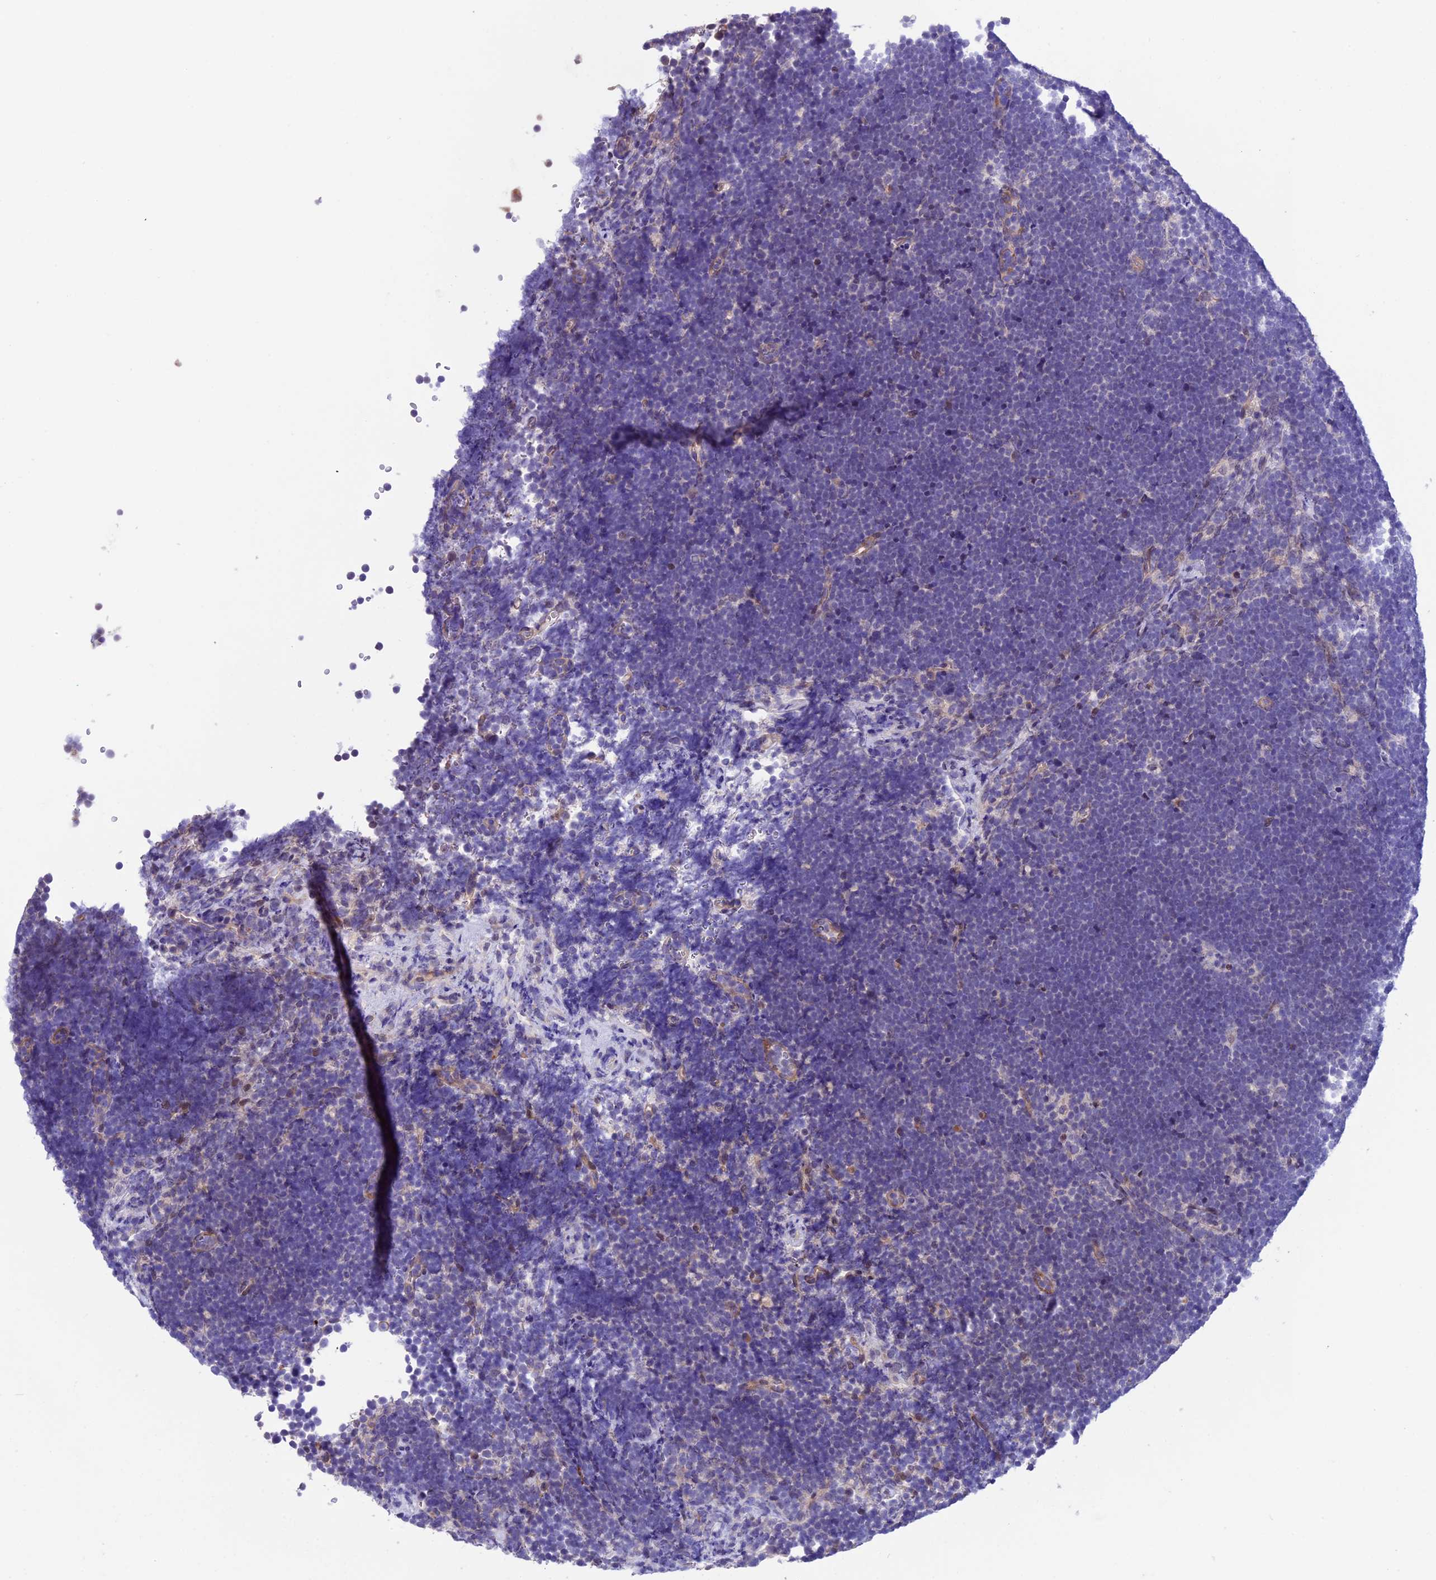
{"staining": {"intensity": "negative", "quantity": "none", "location": "none"}, "tissue": "lymphoma", "cell_type": "Tumor cells", "image_type": "cancer", "snomed": [{"axis": "morphology", "description": "Malignant lymphoma, non-Hodgkin's type, High grade"}, {"axis": "topography", "description": "Lymph node"}], "caption": "Immunohistochemistry histopathology image of high-grade malignant lymphoma, non-Hodgkin's type stained for a protein (brown), which exhibits no staining in tumor cells. Nuclei are stained in blue.", "gene": "TMEM171", "patient": {"sex": "male", "age": 13}}